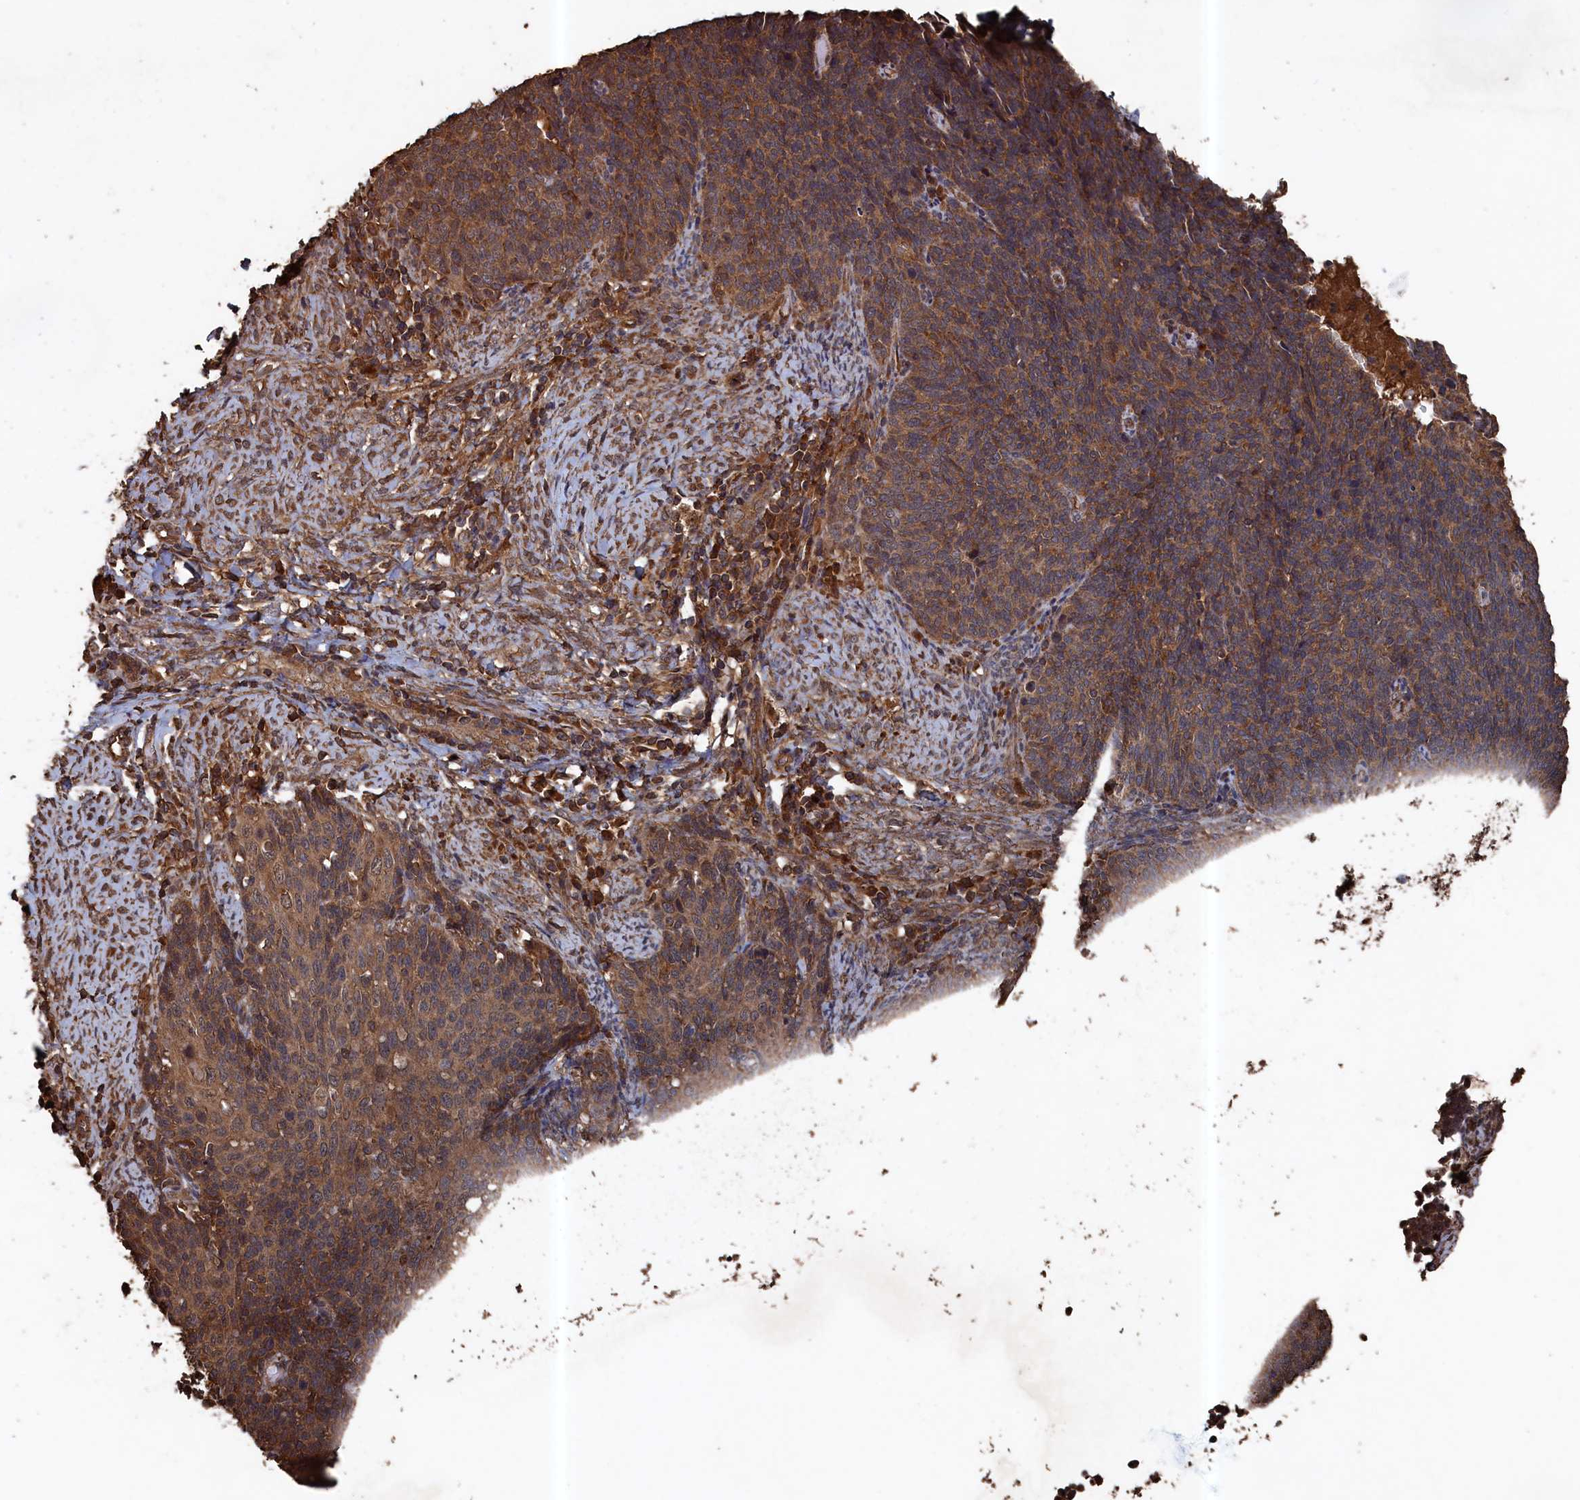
{"staining": {"intensity": "moderate", "quantity": "25%-75%", "location": "cytoplasmic/membranous"}, "tissue": "cervical cancer", "cell_type": "Tumor cells", "image_type": "cancer", "snomed": [{"axis": "morphology", "description": "Squamous cell carcinoma, NOS"}, {"axis": "topography", "description": "Cervix"}], "caption": "A brown stain labels moderate cytoplasmic/membranous expression of a protein in cervical cancer tumor cells.", "gene": "SNX33", "patient": {"sex": "female", "age": 39}}